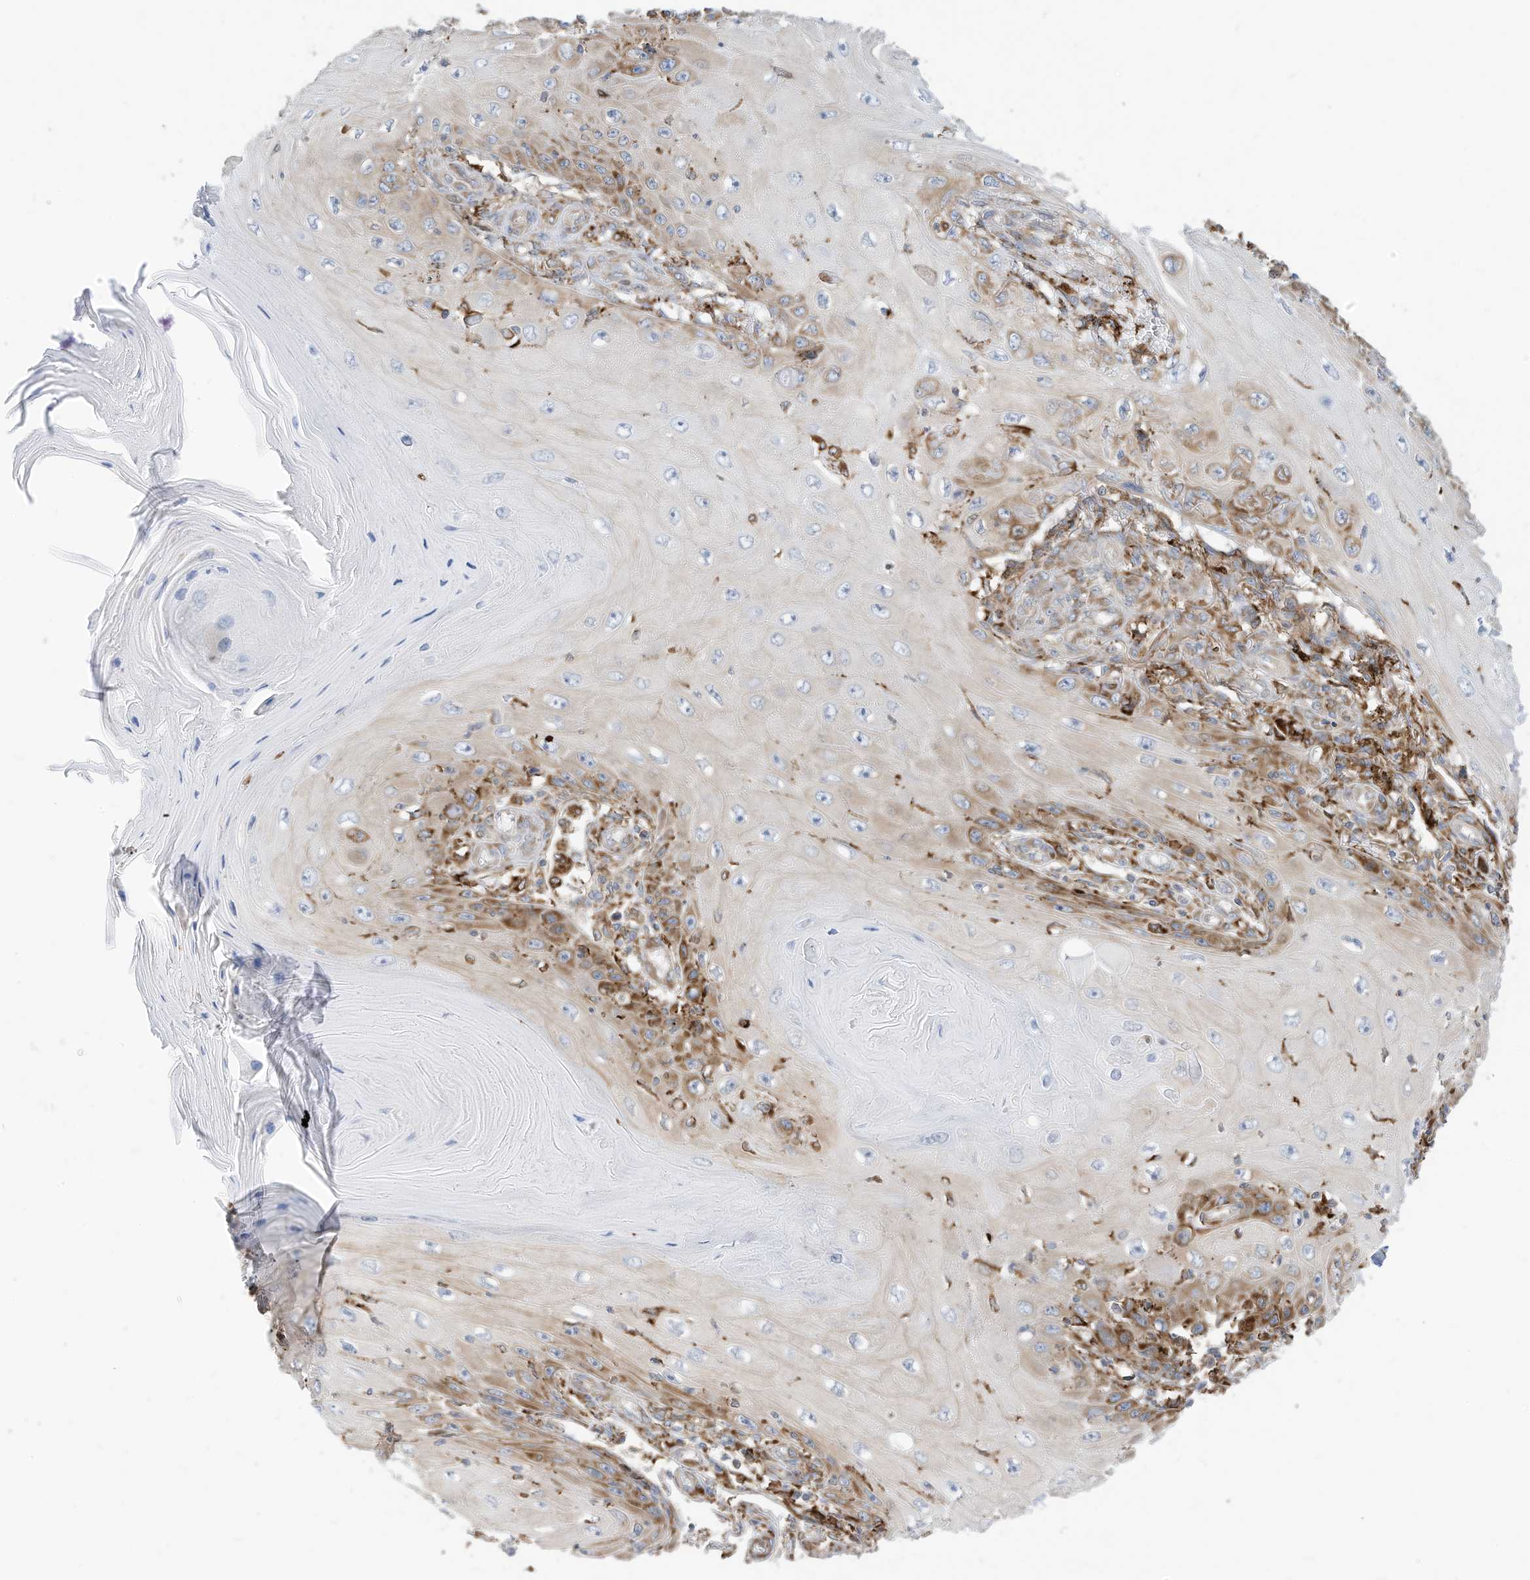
{"staining": {"intensity": "moderate", "quantity": ">75%", "location": "cytoplasmic/membranous"}, "tissue": "skin cancer", "cell_type": "Tumor cells", "image_type": "cancer", "snomed": [{"axis": "morphology", "description": "Squamous cell carcinoma, NOS"}, {"axis": "topography", "description": "Skin"}], "caption": "IHC of skin cancer displays medium levels of moderate cytoplasmic/membranous positivity in about >75% of tumor cells.", "gene": "TRNAU1AP", "patient": {"sex": "female", "age": 73}}